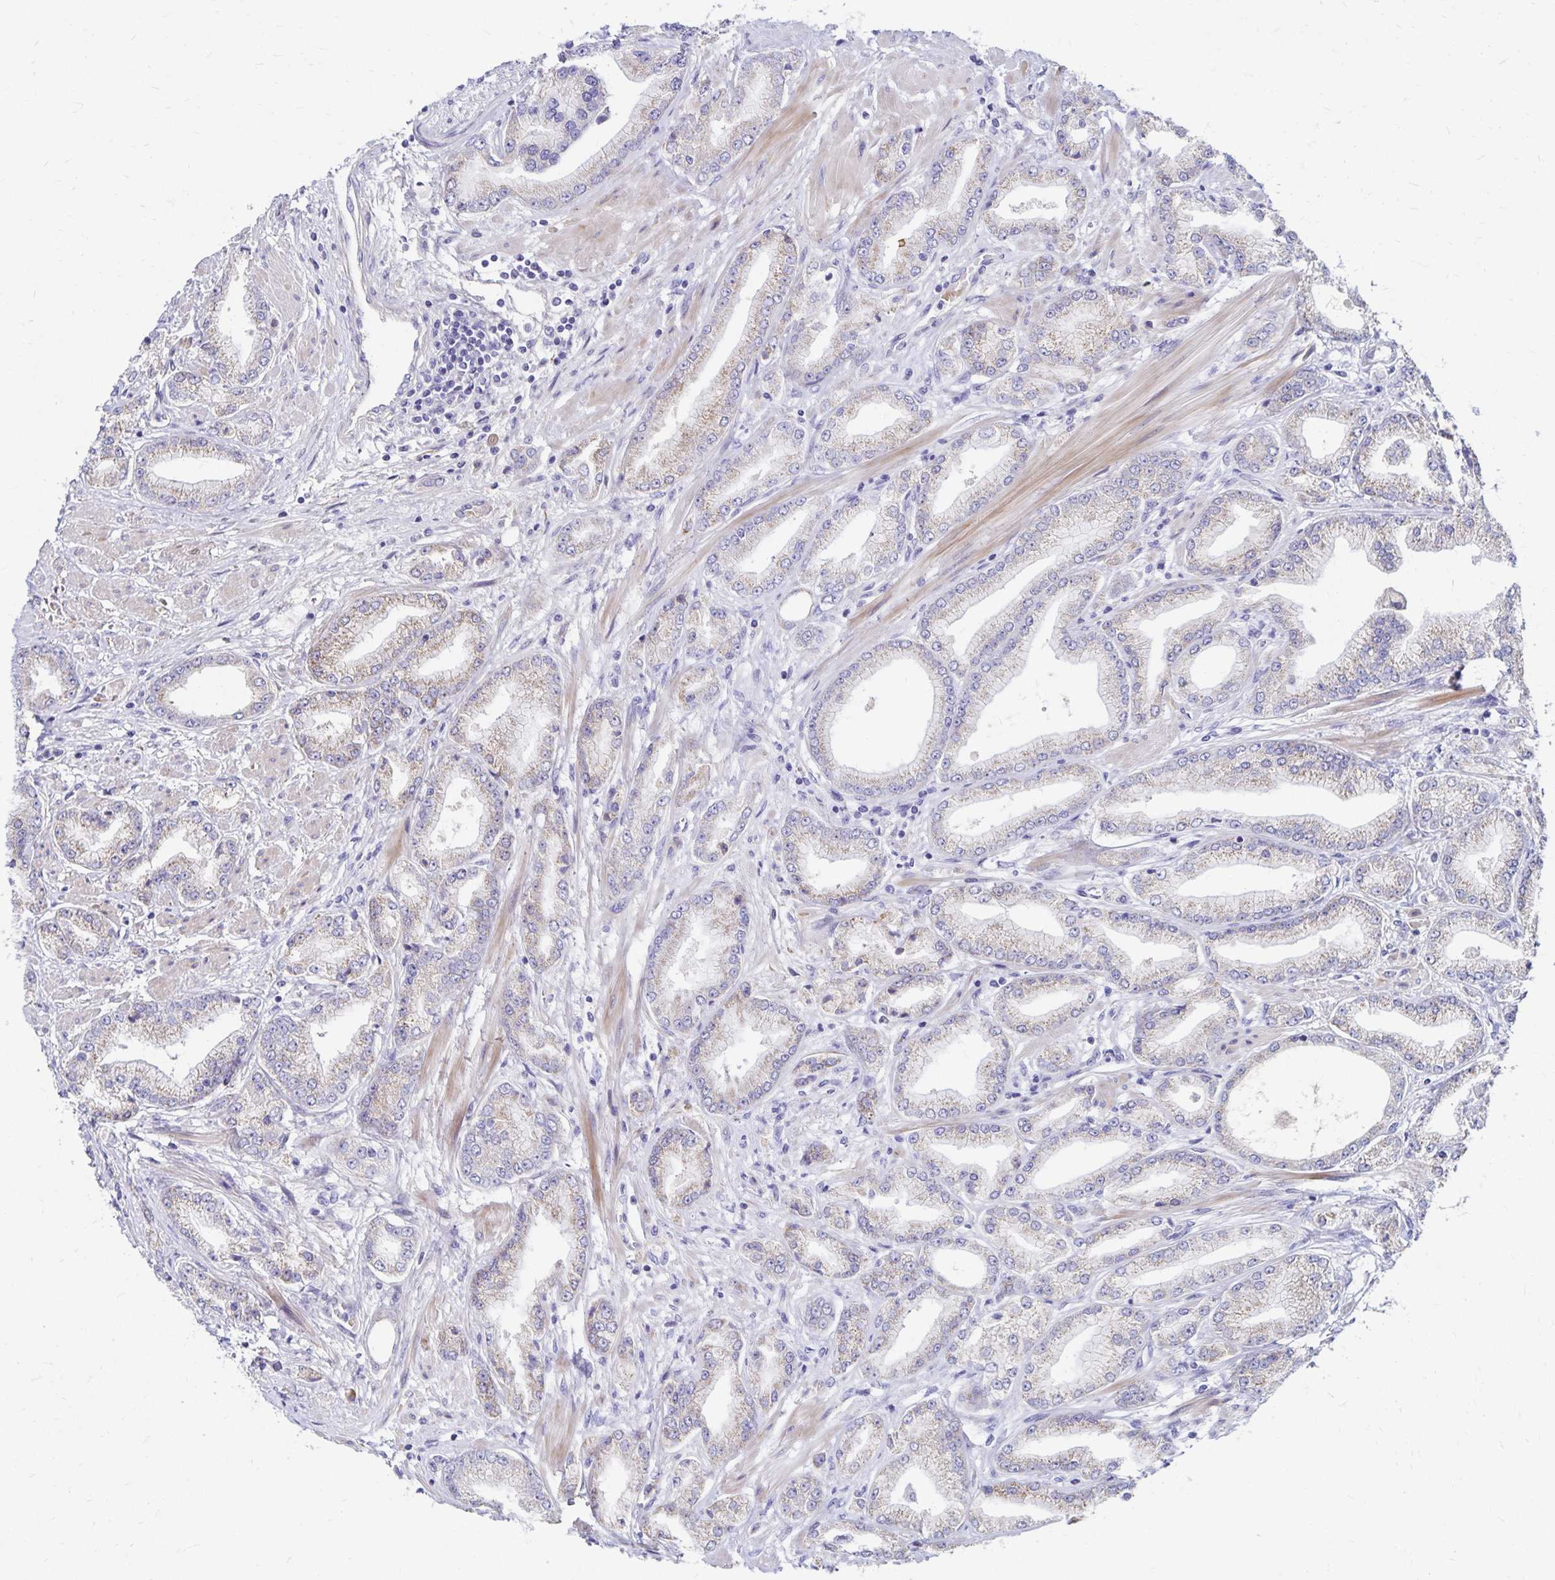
{"staining": {"intensity": "moderate", "quantity": "25%-75%", "location": "cytoplasmic/membranous"}, "tissue": "prostate cancer", "cell_type": "Tumor cells", "image_type": "cancer", "snomed": [{"axis": "morphology", "description": "Adenocarcinoma, High grade"}, {"axis": "topography", "description": "Prostate"}], "caption": "About 25%-75% of tumor cells in prostate high-grade adenocarcinoma exhibit moderate cytoplasmic/membranous protein expression as visualized by brown immunohistochemical staining.", "gene": "NECAP1", "patient": {"sex": "male", "age": 67}}